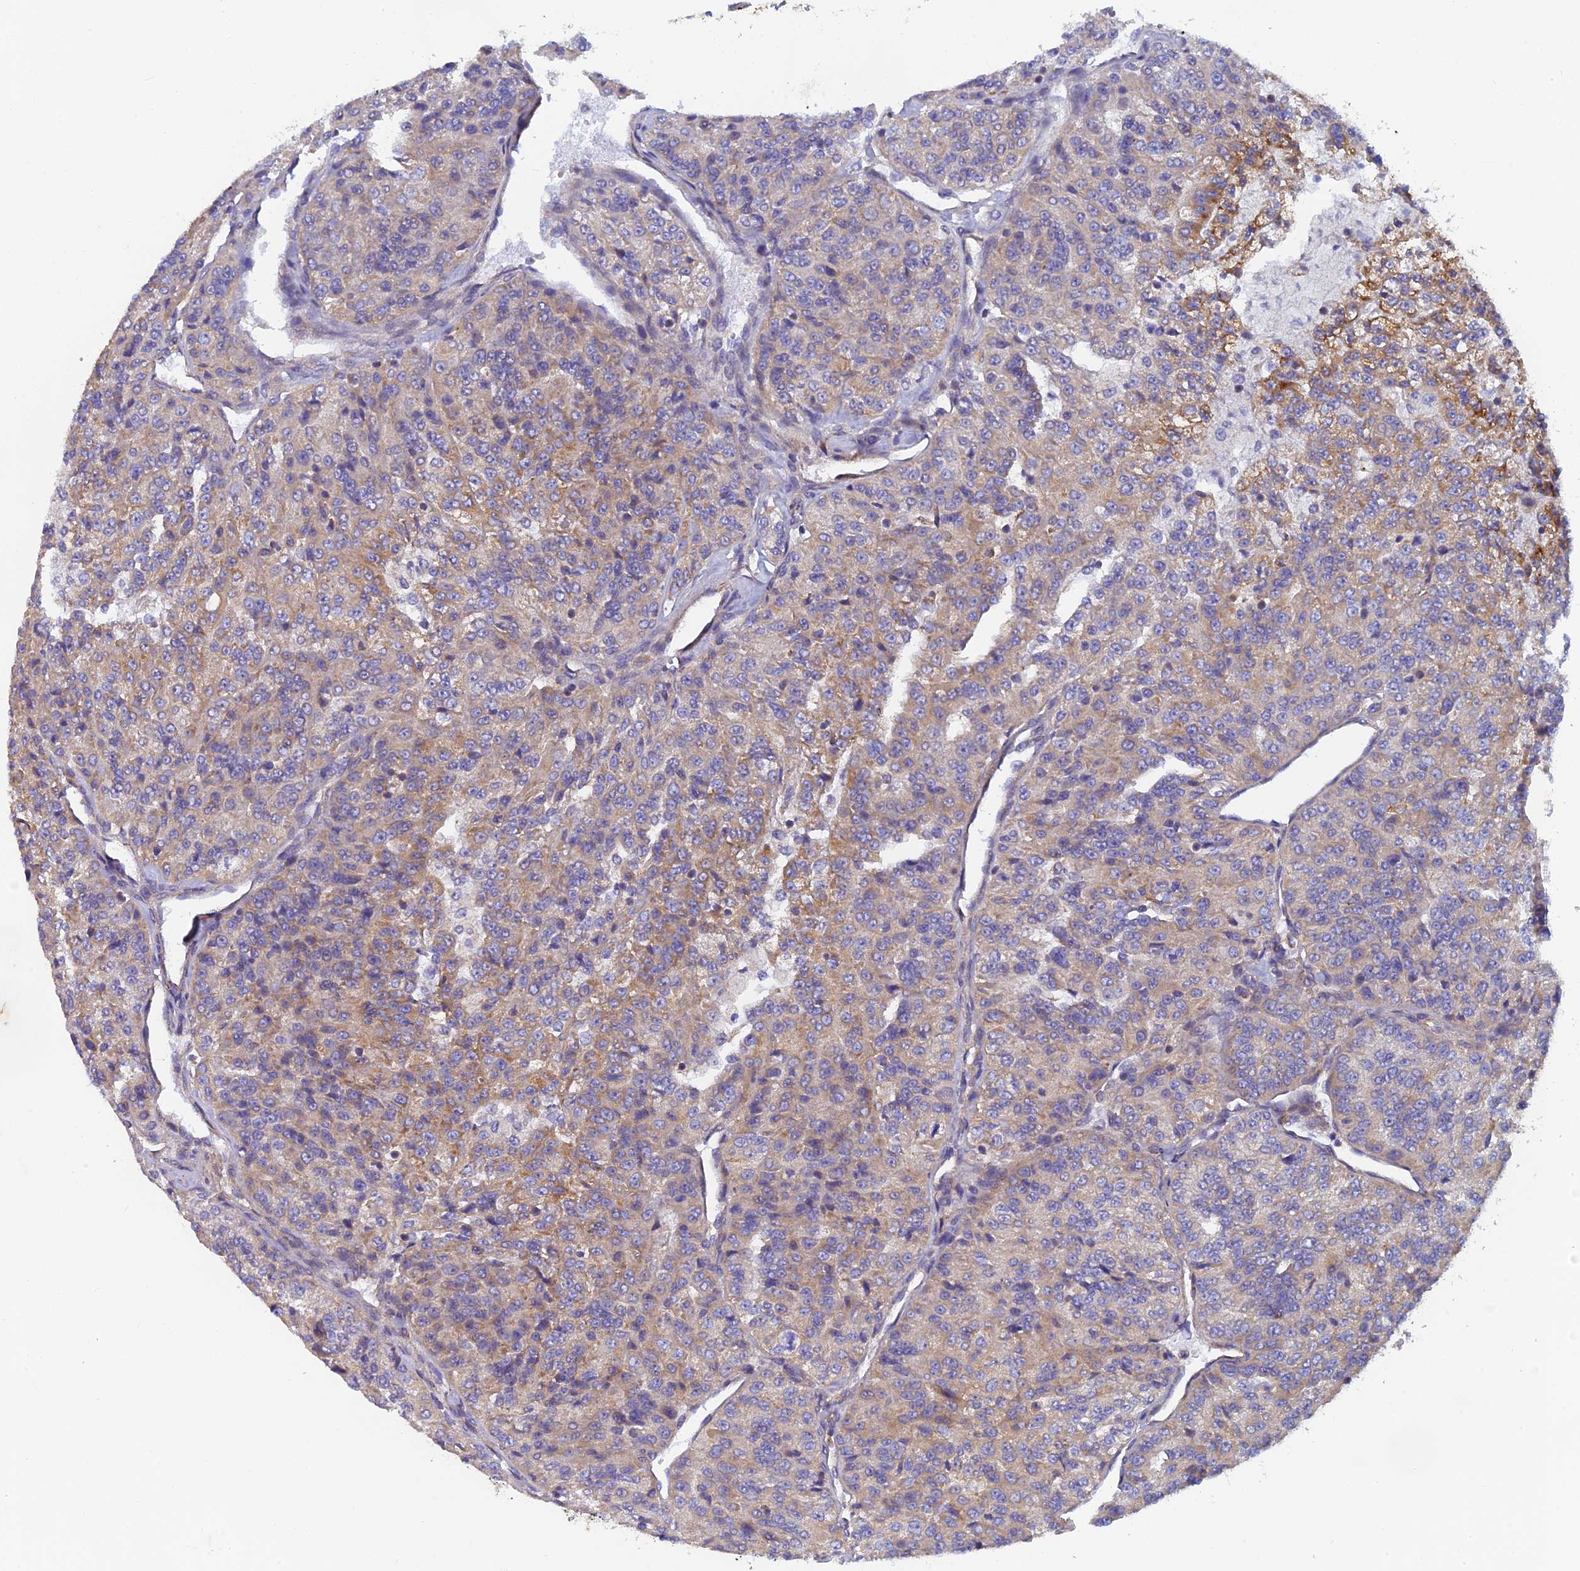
{"staining": {"intensity": "moderate", "quantity": "25%-75%", "location": "cytoplasmic/membranous"}, "tissue": "renal cancer", "cell_type": "Tumor cells", "image_type": "cancer", "snomed": [{"axis": "morphology", "description": "Adenocarcinoma, NOS"}, {"axis": "topography", "description": "Kidney"}], "caption": "Immunohistochemical staining of renal adenocarcinoma displays medium levels of moderate cytoplasmic/membranous staining in about 25%-75% of tumor cells.", "gene": "MRPS9", "patient": {"sex": "female", "age": 63}}